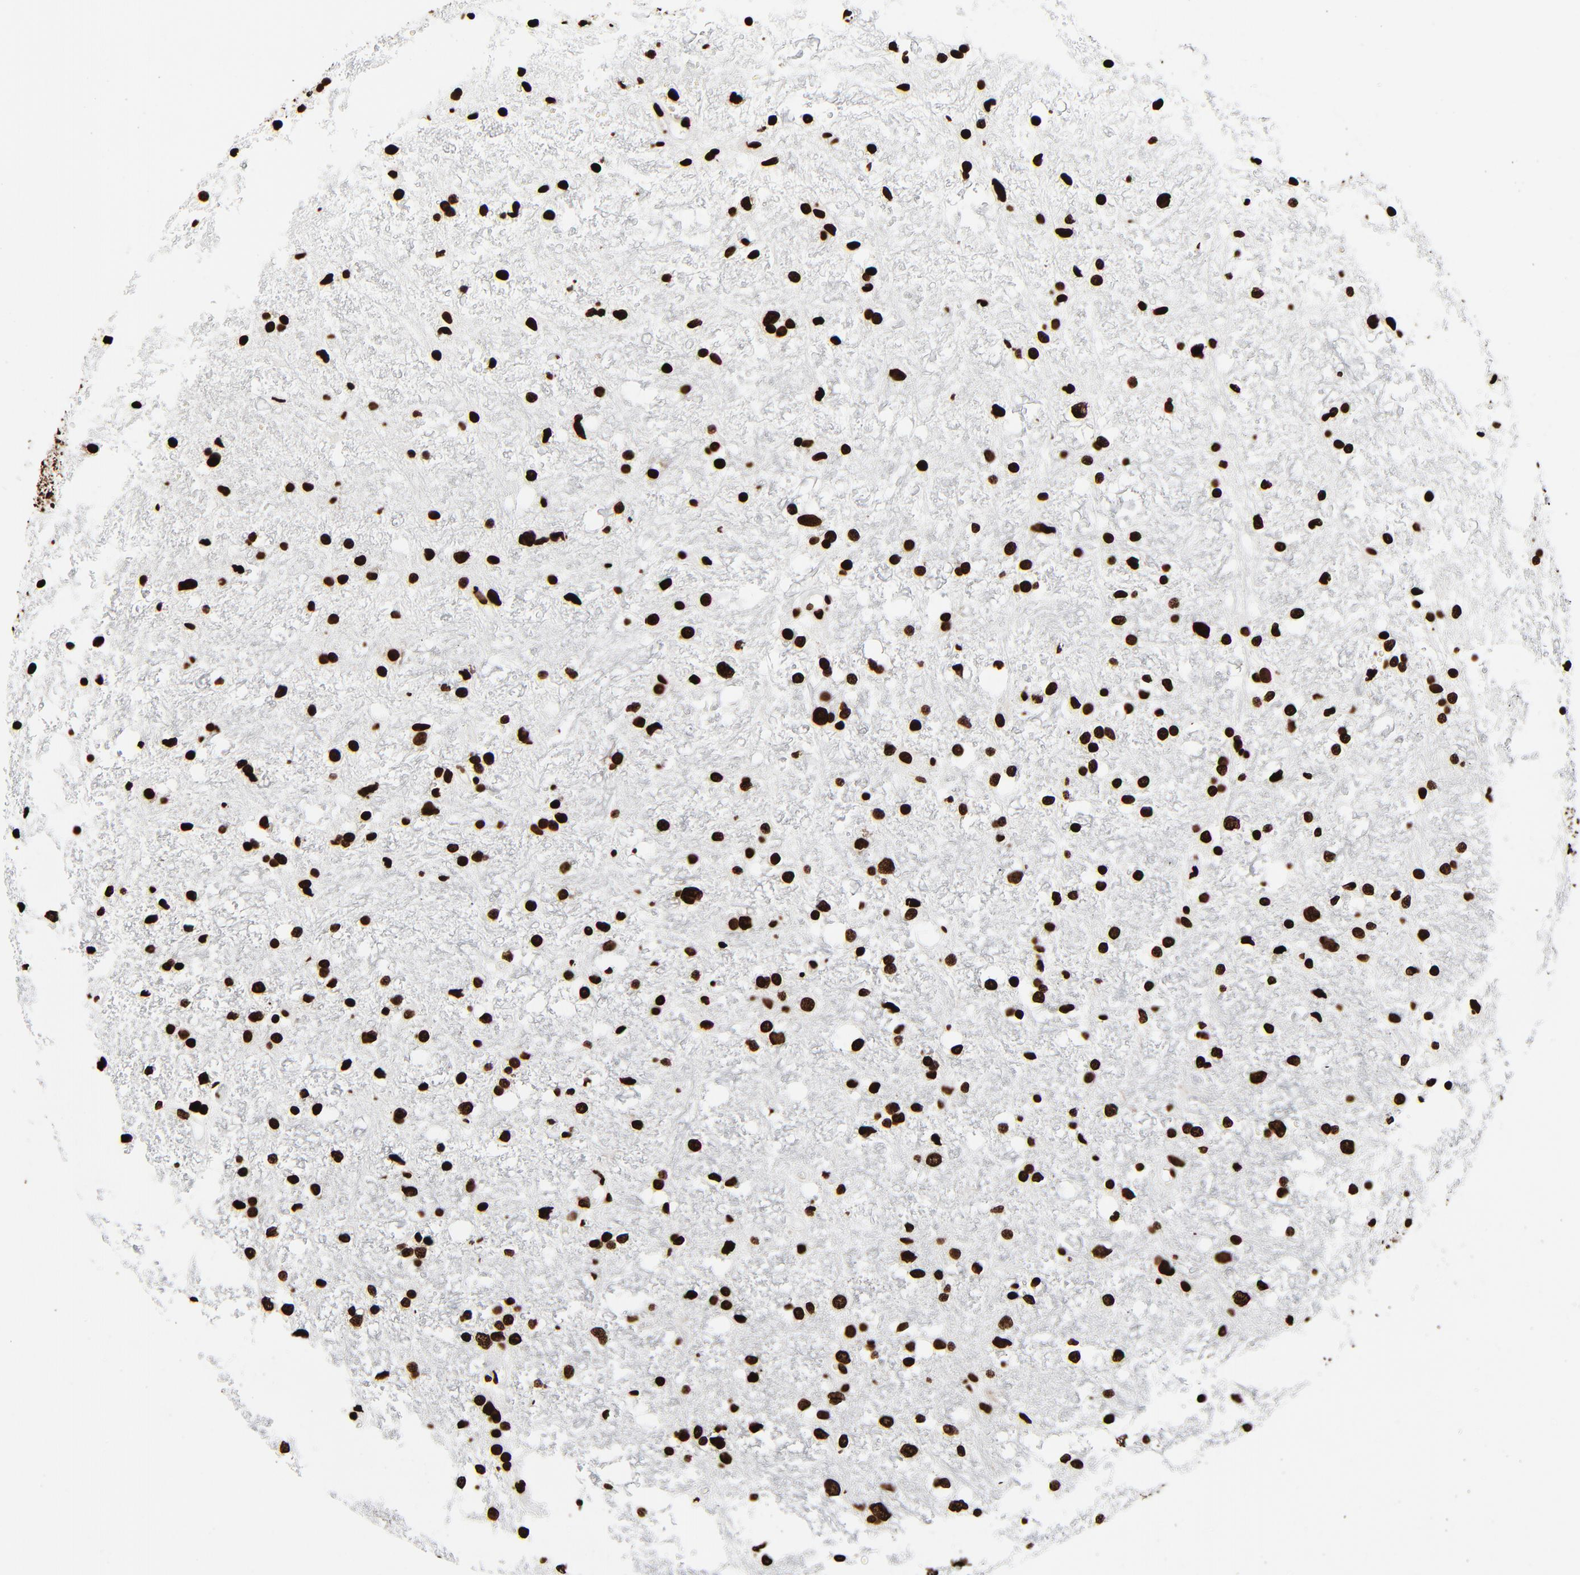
{"staining": {"intensity": "strong", "quantity": ">75%", "location": "nuclear"}, "tissue": "glioma", "cell_type": "Tumor cells", "image_type": "cancer", "snomed": [{"axis": "morphology", "description": "Glioma, malignant, High grade"}, {"axis": "topography", "description": "Brain"}], "caption": "Glioma stained with DAB (3,3'-diaminobenzidine) immunohistochemistry reveals high levels of strong nuclear expression in about >75% of tumor cells. The staining was performed using DAB, with brown indicating positive protein expression. Nuclei are stained blue with hematoxylin.", "gene": "H3-4", "patient": {"sex": "female", "age": 59}}